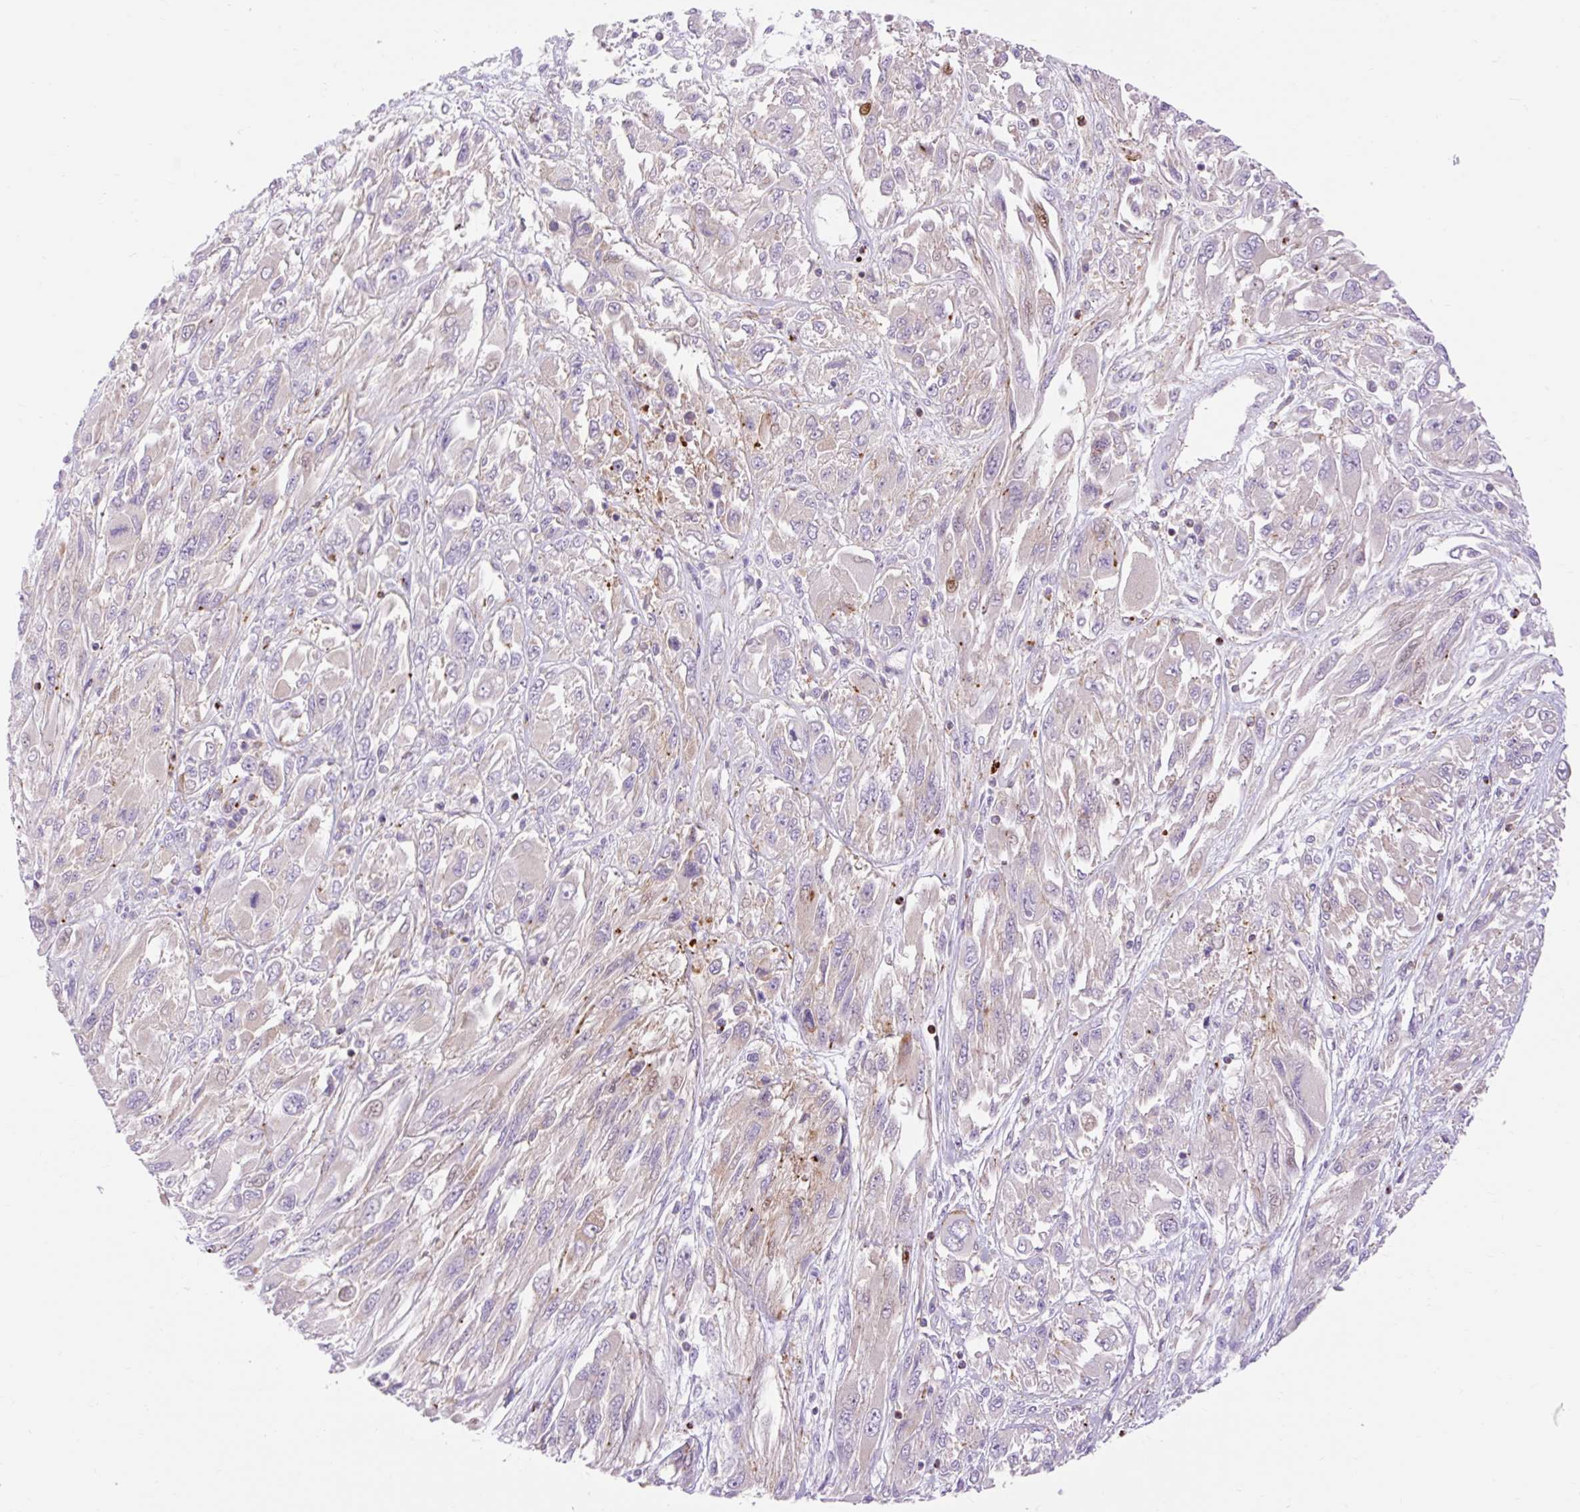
{"staining": {"intensity": "negative", "quantity": "none", "location": "none"}, "tissue": "melanoma", "cell_type": "Tumor cells", "image_type": "cancer", "snomed": [{"axis": "morphology", "description": "Malignant melanoma, NOS"}, {"axis": "topography", "description": "Skin"}], "caption": "Immunohistochemistry photomicrograph of neoplastic tissue: human malignant melanoma stained with DAB displays no significant protein positivity in tumor cells.", "gene": "CORO7-PAM16", "patient": {"sex": "female", "age": 91}}